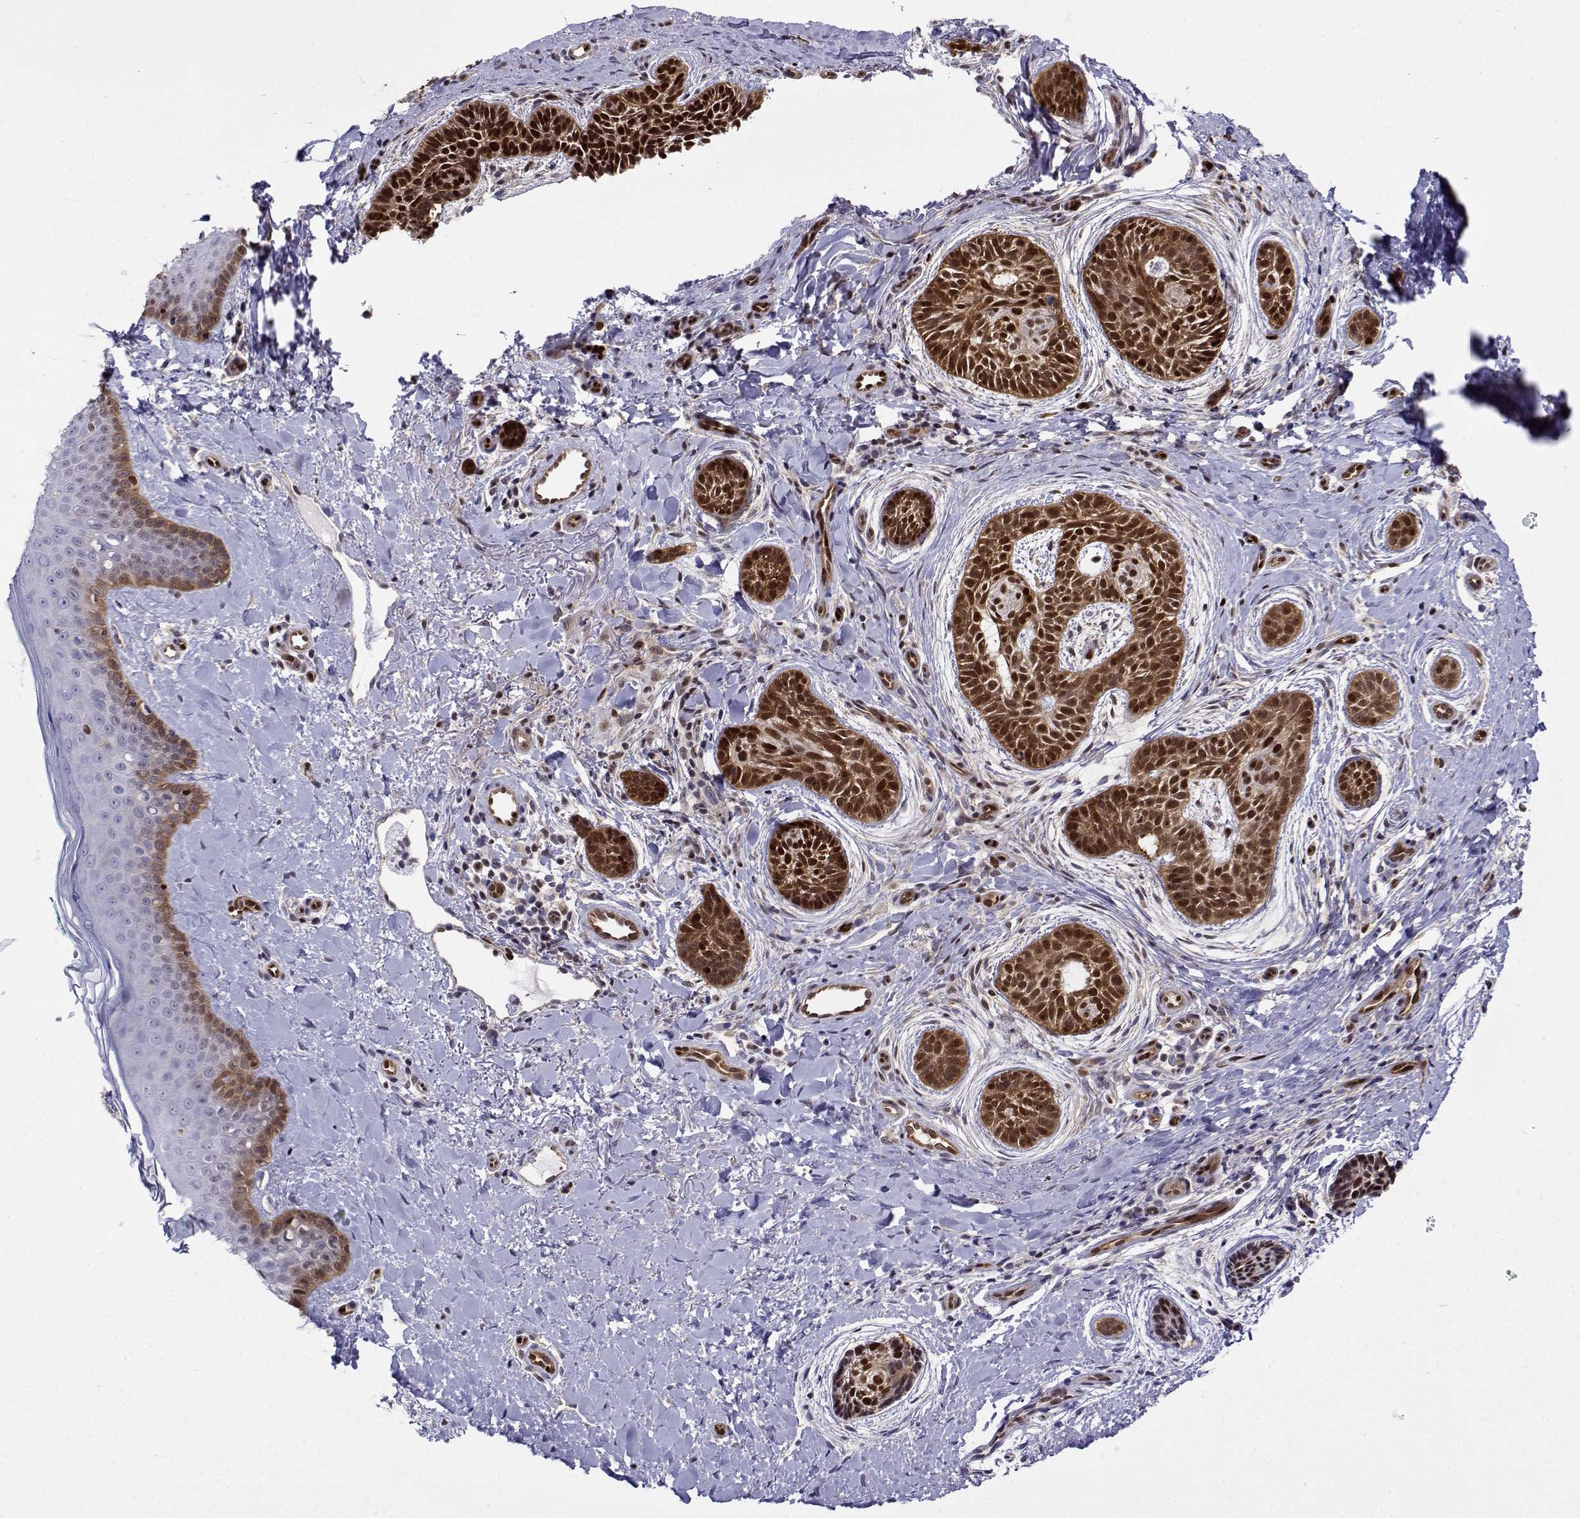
{"staining": {"intensity": "strong", "quantity": ">75%", "location": "cytoplasmic/membranous,nuclear"}, "tissue": "skin cancer", "cell_type": "Tumor cells", "image_type": "cancer", "snomed": [{"axis": "morphology", "description": "Basal cell carcinoma"}, {"axis": "topography", "description": "Skin"}], "caption": "This is a micrograph of immunohistochemistry staining of skin basal cell carcinoma, which shows strong staining in the cytoplasmic/membranous and nuclear of tumor cells.", "gene": "ERF", "patient": {"sex": "male", "age": 63}}